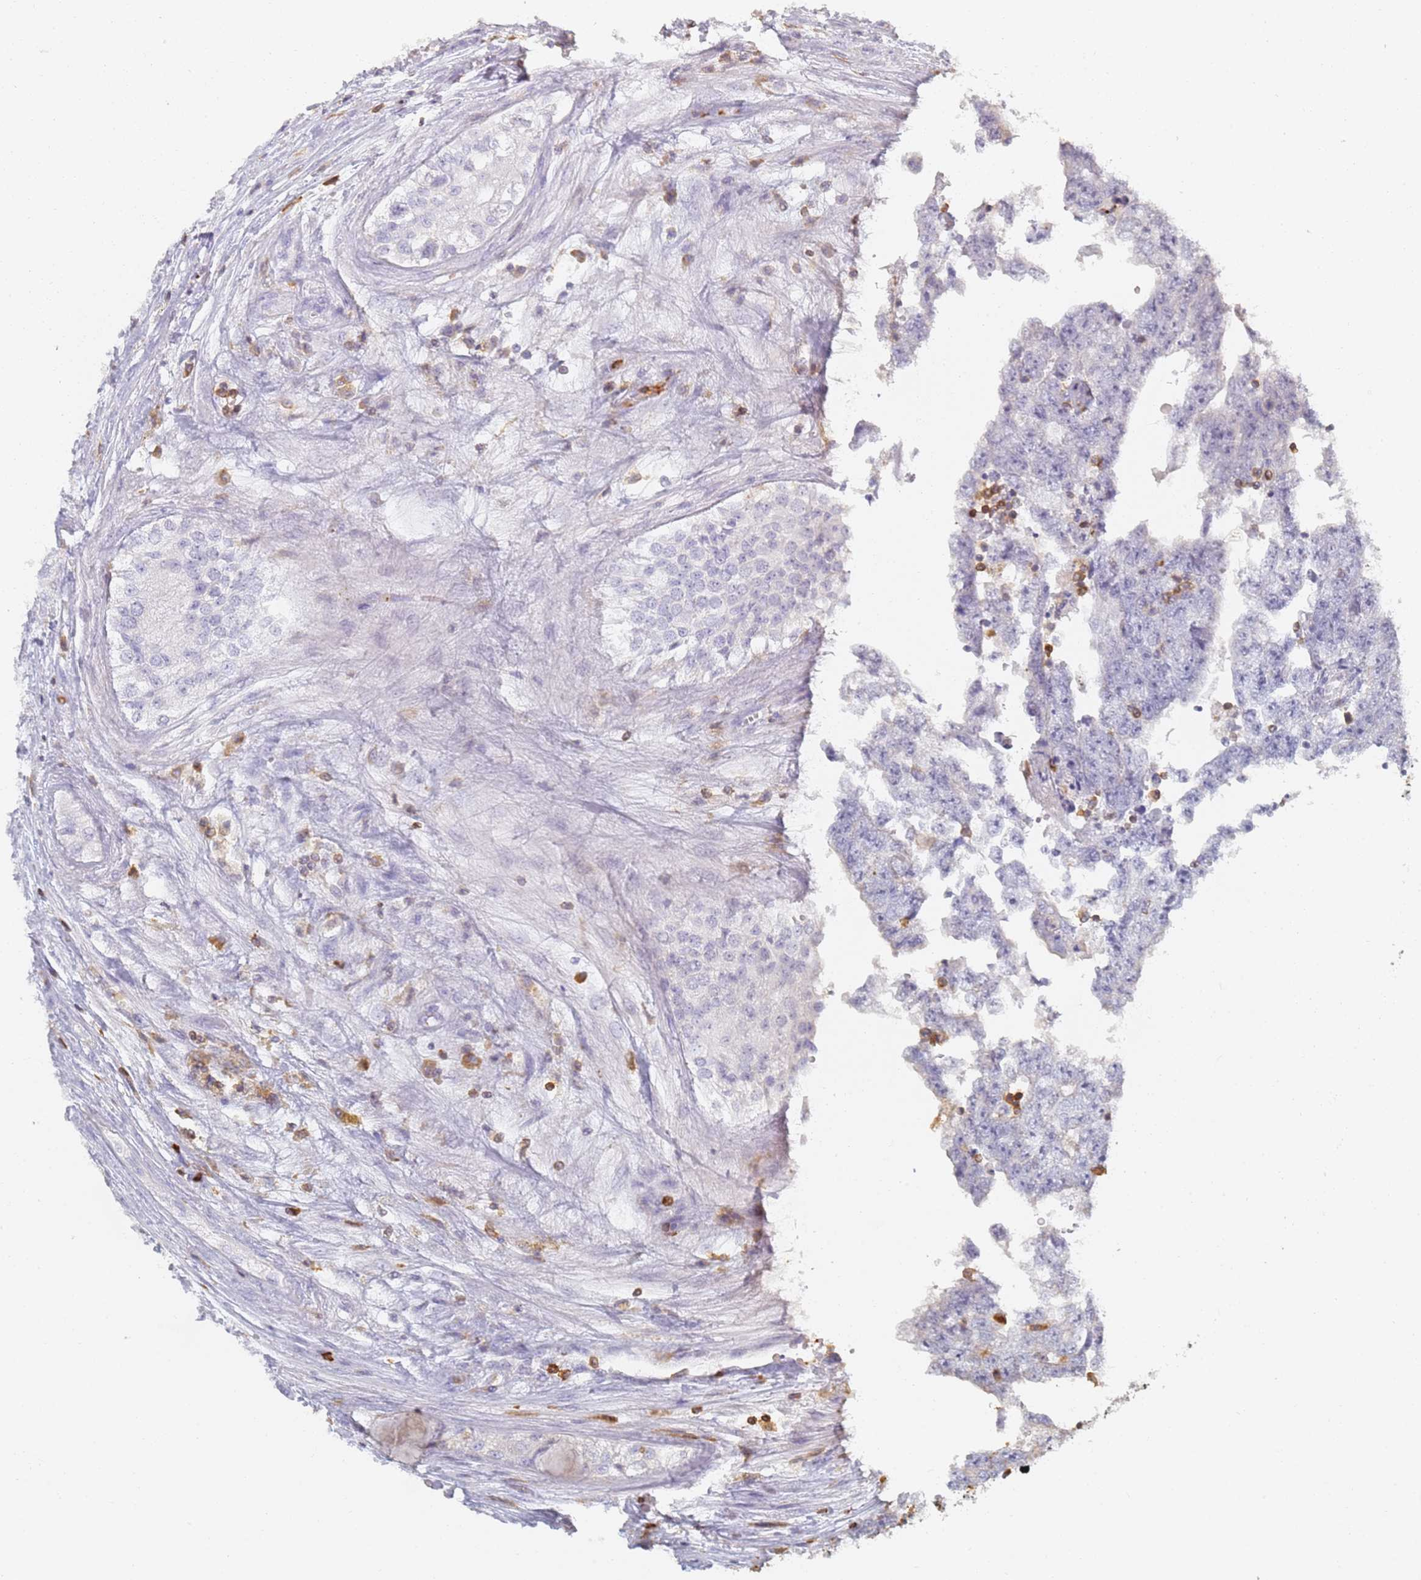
{"staining": {"intensity": "negative", "quantity": "none", "location": "none"}, "tissue": "testis cancer", "cell_type": "Tumor cells", "image_type": "cancer", "snomed": [{"axis": "morphology", "description": "Carcinoma, Embryonal, NOS"}, {"axis": "topography", "description": "Testis"}], "caption": "High magnification brightfield microscopy of testis embryonal carcinoma stained with DAB (3,3'-diaminobenzidine) (brown) and counterstained with hematoxylin (blue): tumor cells show no significant positivity.", "gene": "BIN2", "patient": {"sex": "male", "age": 25}}